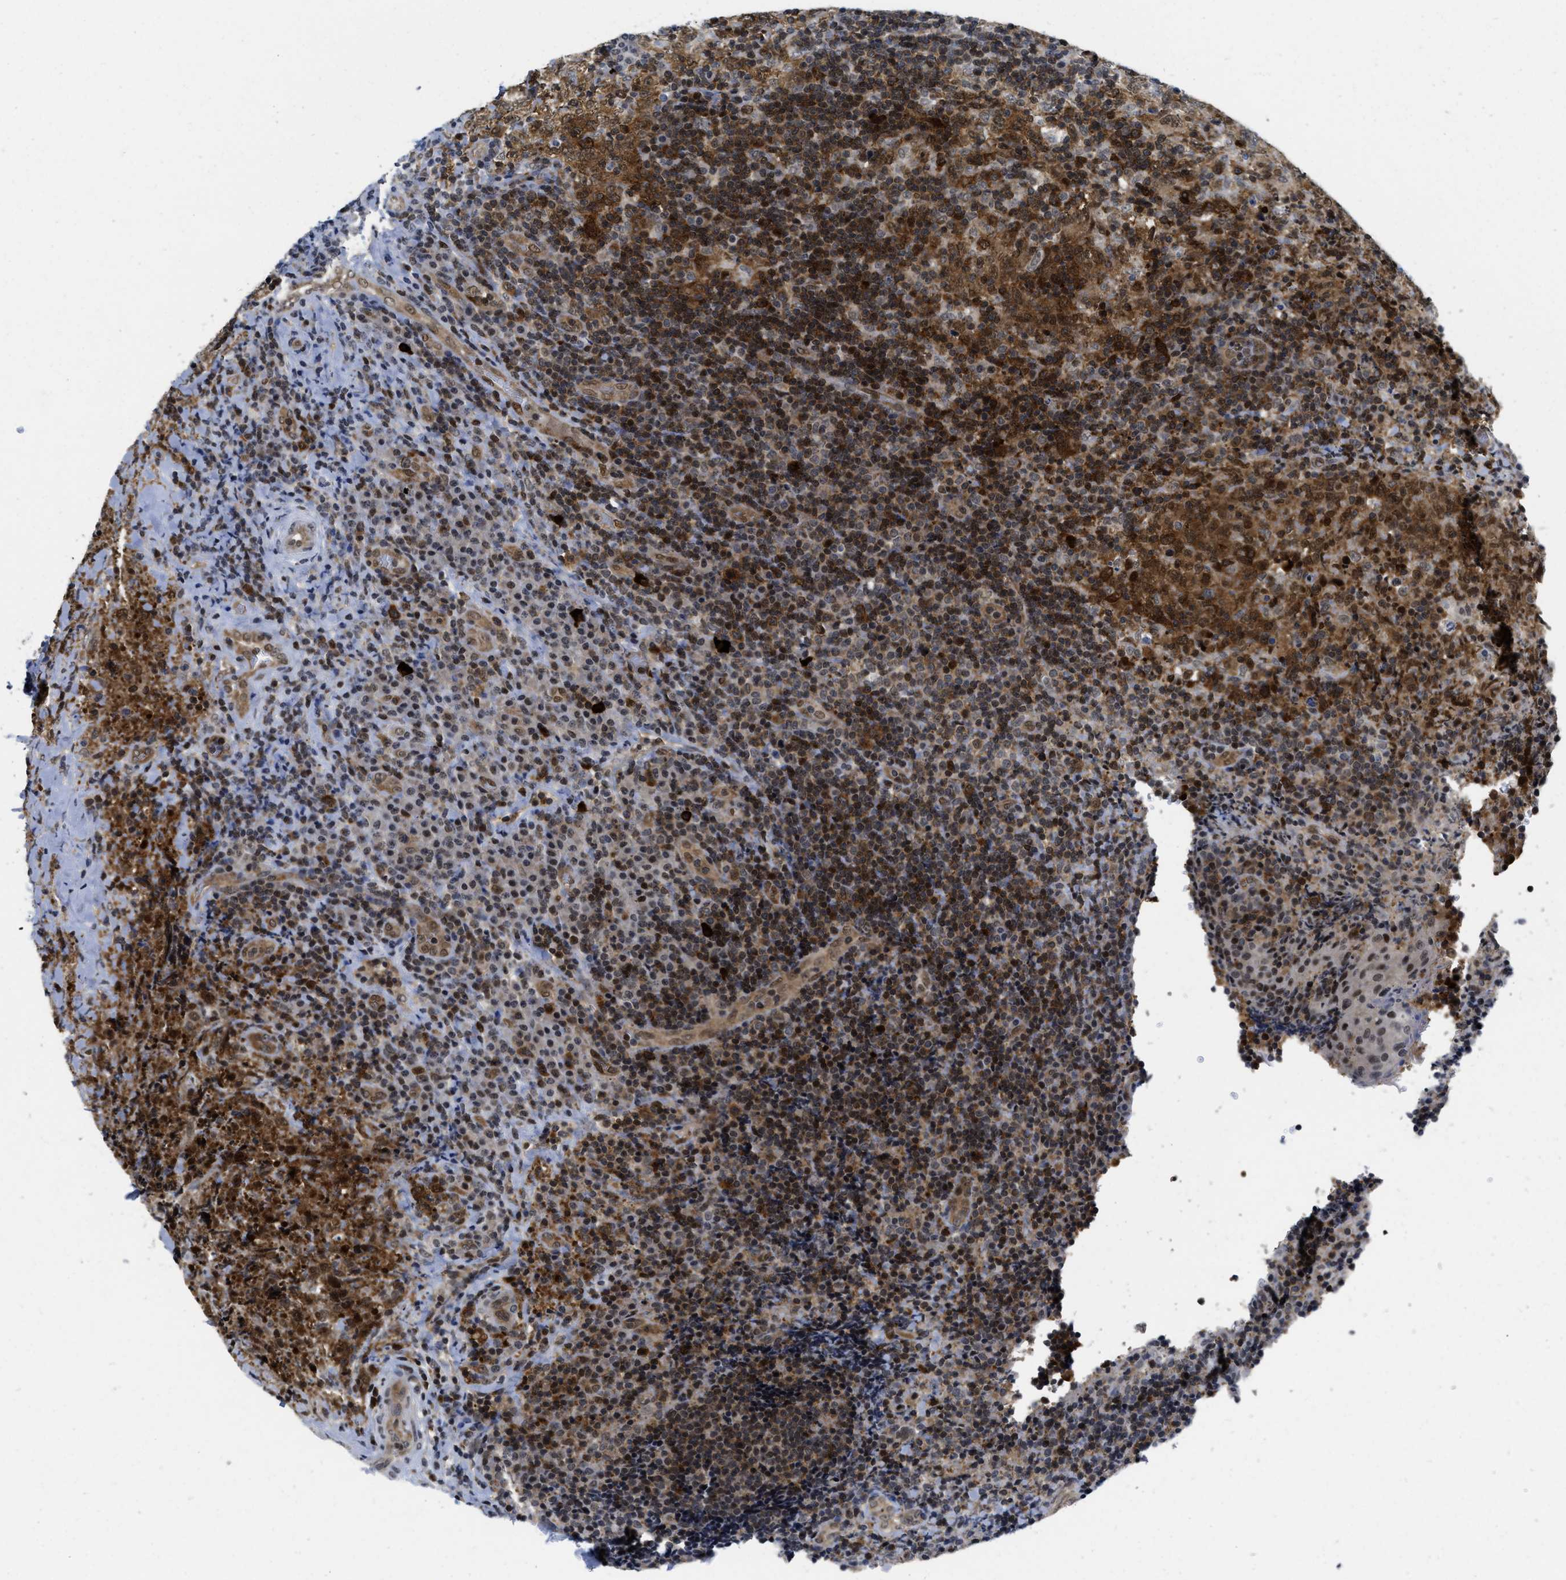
{"staining": {"intensity": "strong", "quantity": ">75%", "location": "cytoplasmic/membranous,nuclear"}, "tissue": "lymphoma", "cell_type": "Tumor cells", "image_type": "cancer", "snomed": [{"axis": "morphology", "description": "Malignant lymphoma, non-Hodgkin's type, High grade"}, {"axis": "topography", "description": "Tonsil"}], "caption": "High-grade malignant lymphoma, non-Hodgkin's type stained for a protein (brown) shows strong cytoplasmic/membranous and nuclear positive positivity in approximately >75% of tumor cells.", "gene": "HIF1A", "patient": {"sex": "female", "age": 36}}